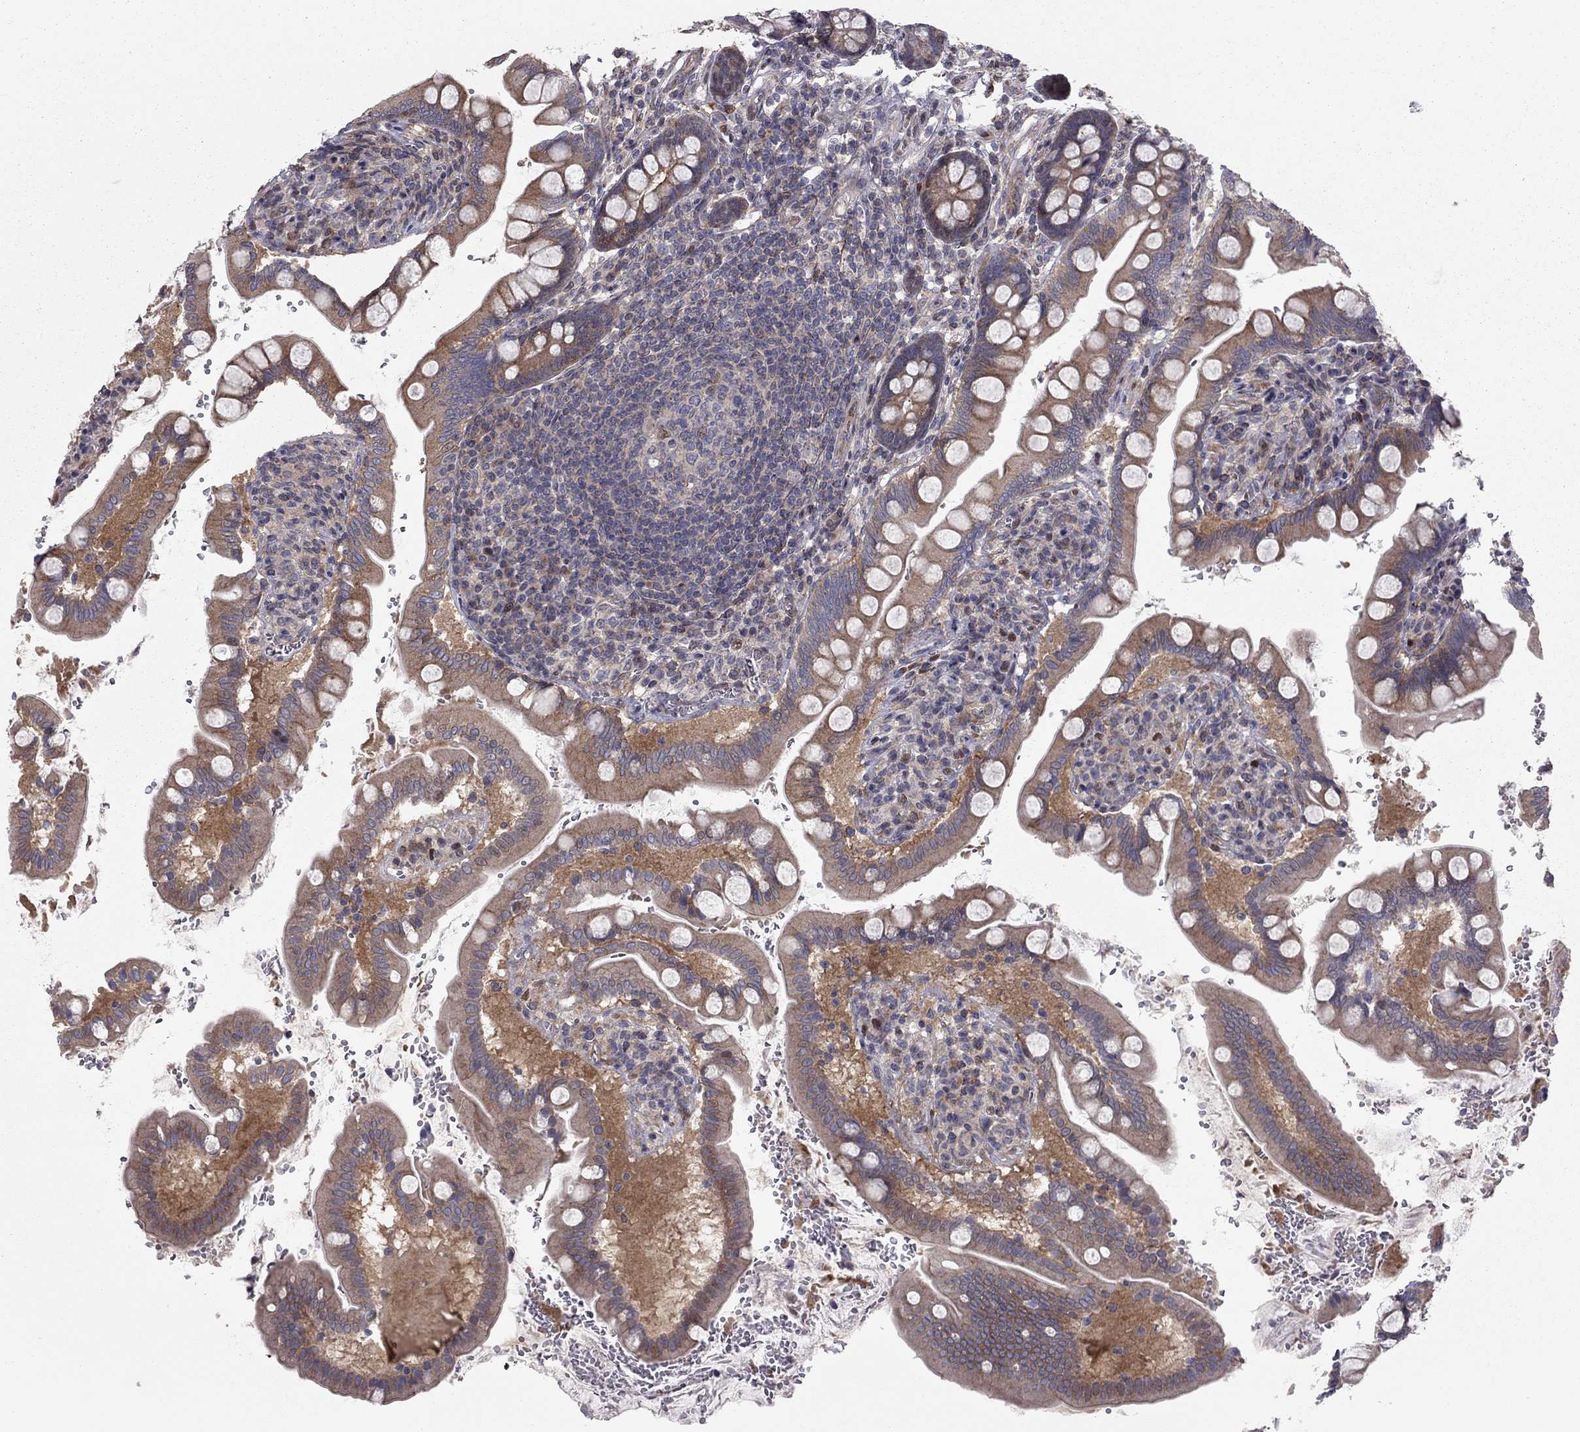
{"staining": {"intensity": "moderate", "quantity": ">75%", "location": "cytoplasmic/membranous"}, "tissue": "small intestine", "cell_type": "Glandular cells", "image_type": "normal", "snomed": [{"axis": "morphology", "description": "Normal tissue, NOS"}, {"axis": "topography", "description": "Small intestine"}], "caption": "Immunohistochemistry (IHC) (DAB (3,3'-diaminobenzidine)) staining of unremarkable human small intestine displays moderate cytoplasmic/membranous protein expression in about >75% of glandular cells.", "gene": "DUSP7", "patient": {"sex": "female", "age": 56}}